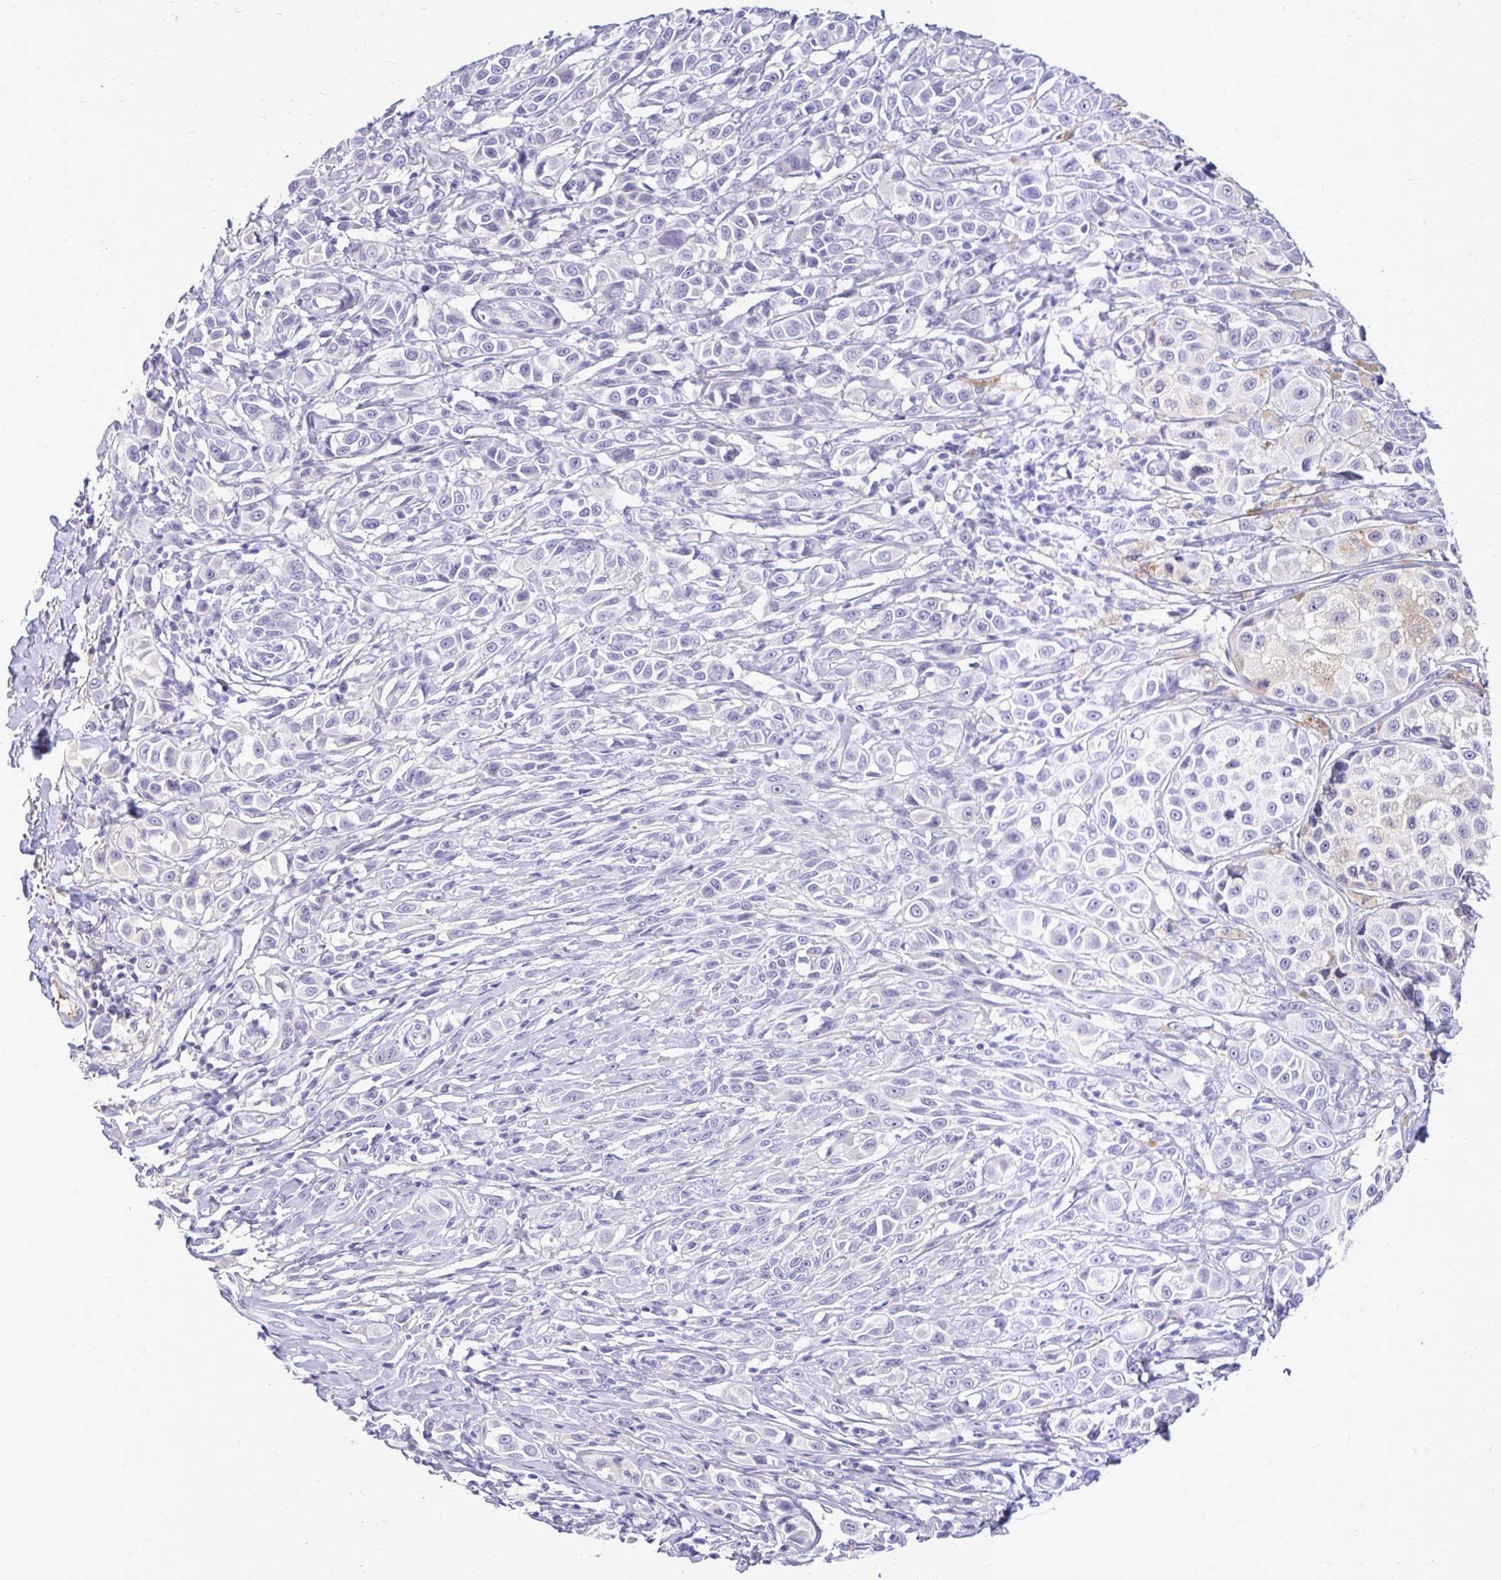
{"staining": {"intensity": "negative", "quantity": "none", "location": "none"}, "tissue": "melanoma", "cell_type": "Tumor cells", "image_type": "cancer", "snomed": [{"axis": "morphology", "description": "Malignant melanoma, NOS"}, {"axis": "topography", "description": "Skin"}], "caption": "Tumor cells show no significant expression in malignant melanoma.", "gene": "MAP1LC3A", "patient": {"sex": "male", "age": 39}}